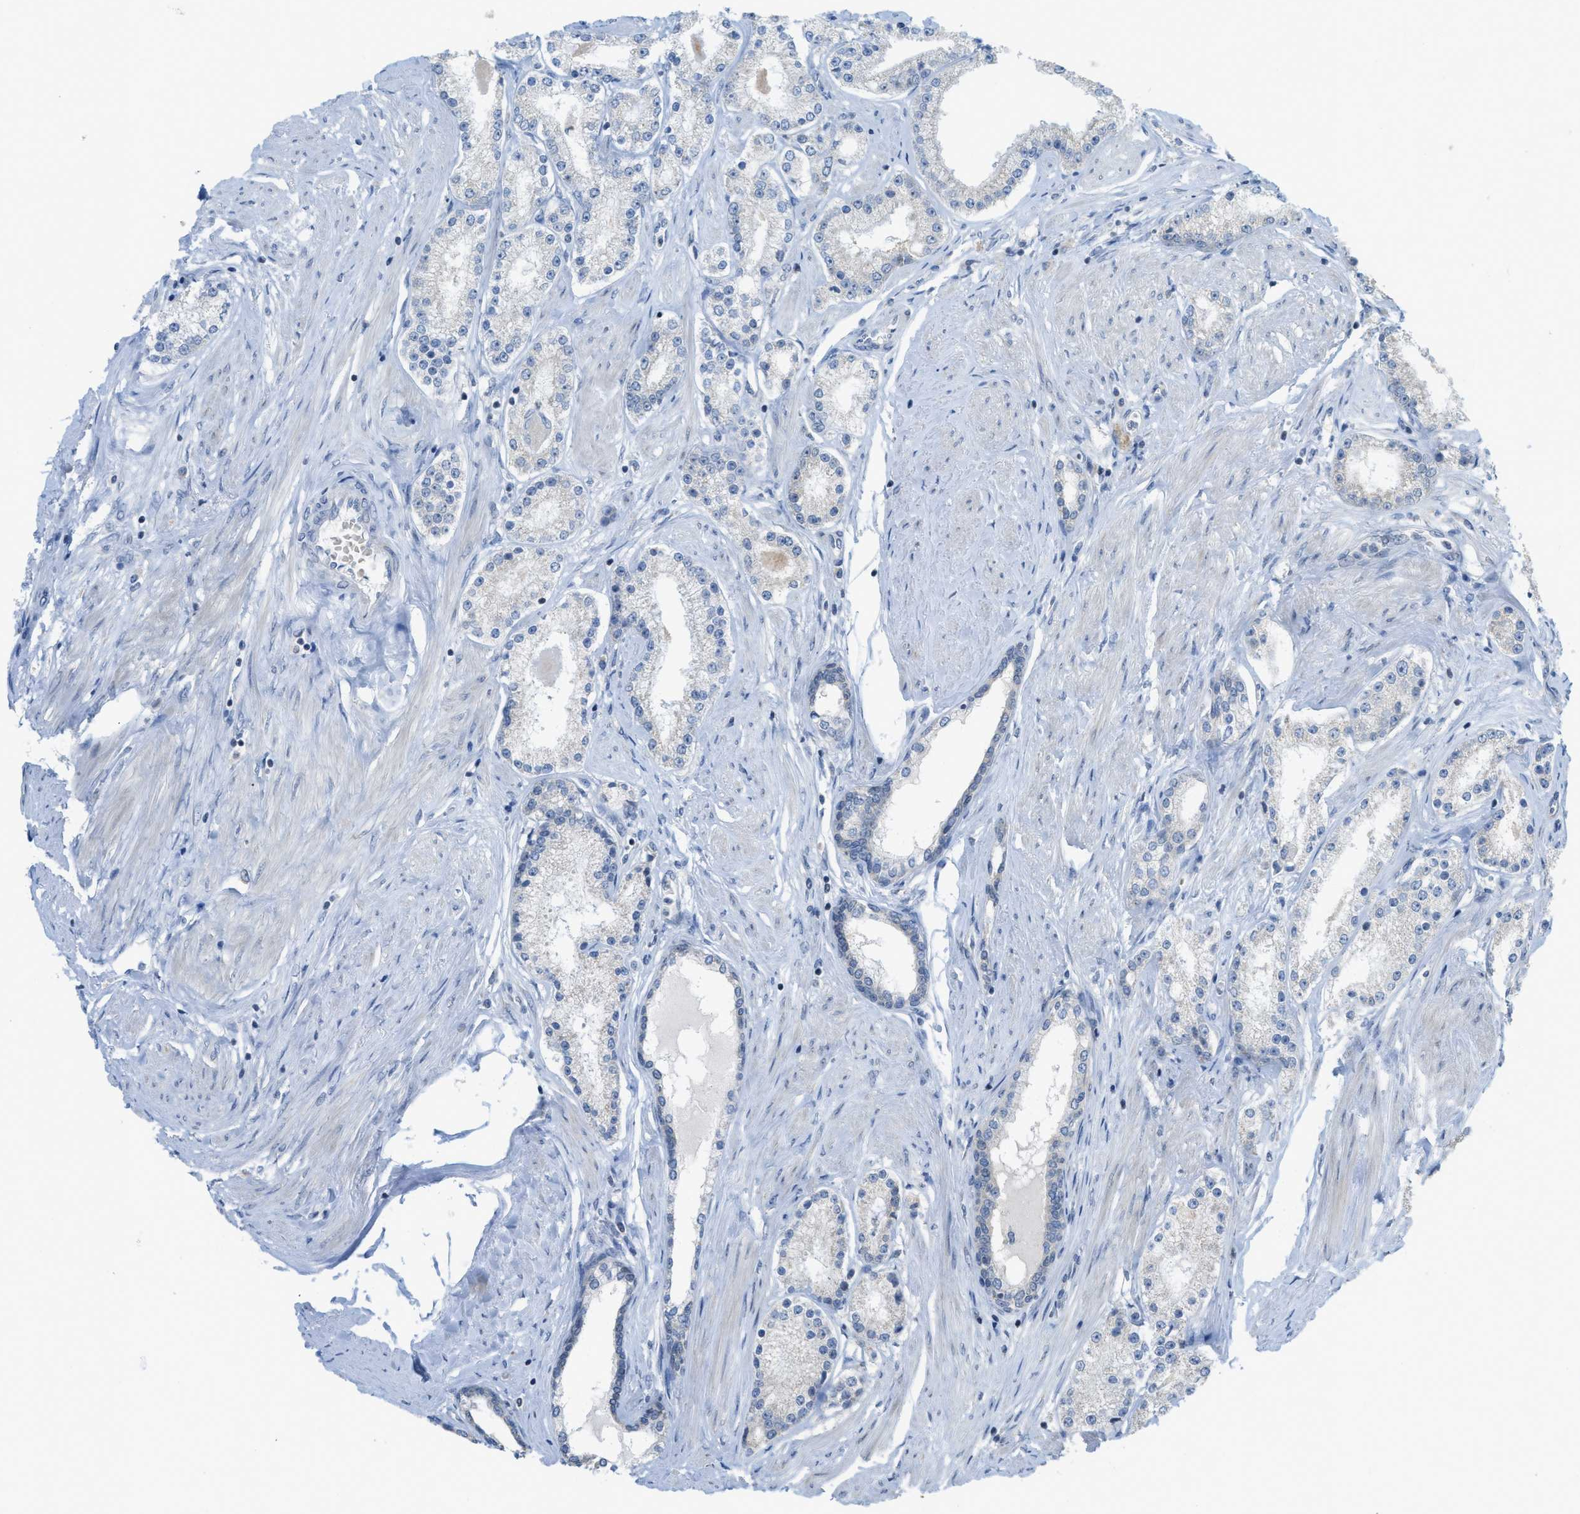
{"staining": {"intensity": "negative", "quantity": "none", "location": "none"}, "tissue": "prostate cancer", "cell_type": "Tumor cells", "image_type": "cancer", "snomed": [{"axis": "morphology", "description": "Adenocarcinoma, Low grade"}, {"axis": "topography", "description": "Prostate"}], "caption": "Prostate low-grade adenocarcinoma was stained to show a protein in brown. There is no significant staining in tumor cells.", "gene": "TXNDC2", "patient": {"sex": "male", "age": 63}}